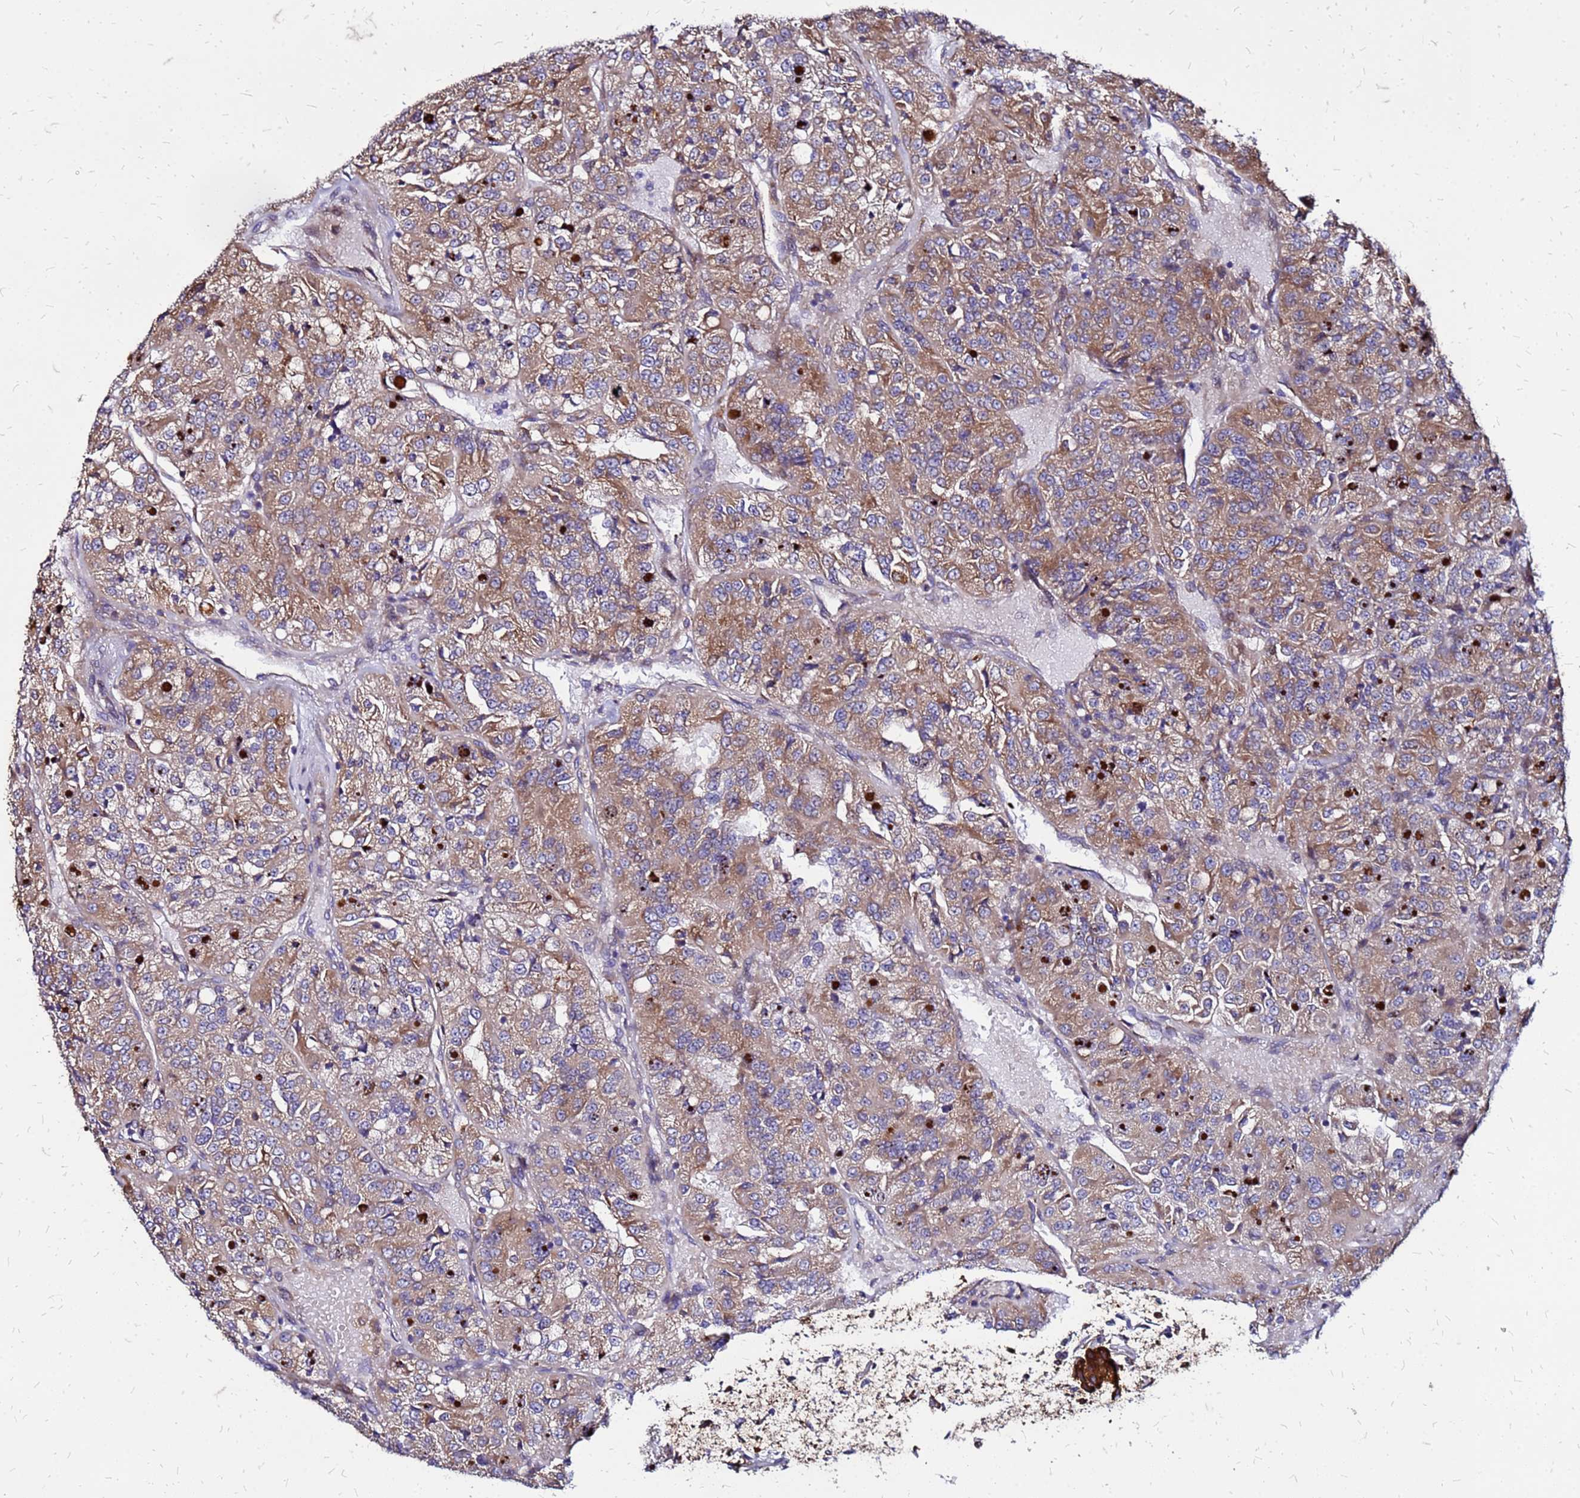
{"staining": {"intensity": "moderate", "quantity": "25%-75%", "location": "cytoplasmic/membranous"}, "tissue": "renal cancer", "cell_type": "Tumor cells", "image_type": "cancer", "snomed": [{"axis": "morphology", "description": "Adenocarcinoma, NOS"}, {"axis": "topography", "description": "Kidney"}], "caption": "Tumor cells exhibit medium levels of moderate cytoplasmic/membranous positivity in approximately 25%-75% of cells in renal cancer (adenocarcinoma).", "gene": "VMO1", "patient": {"sex": "female", "age": 63}}